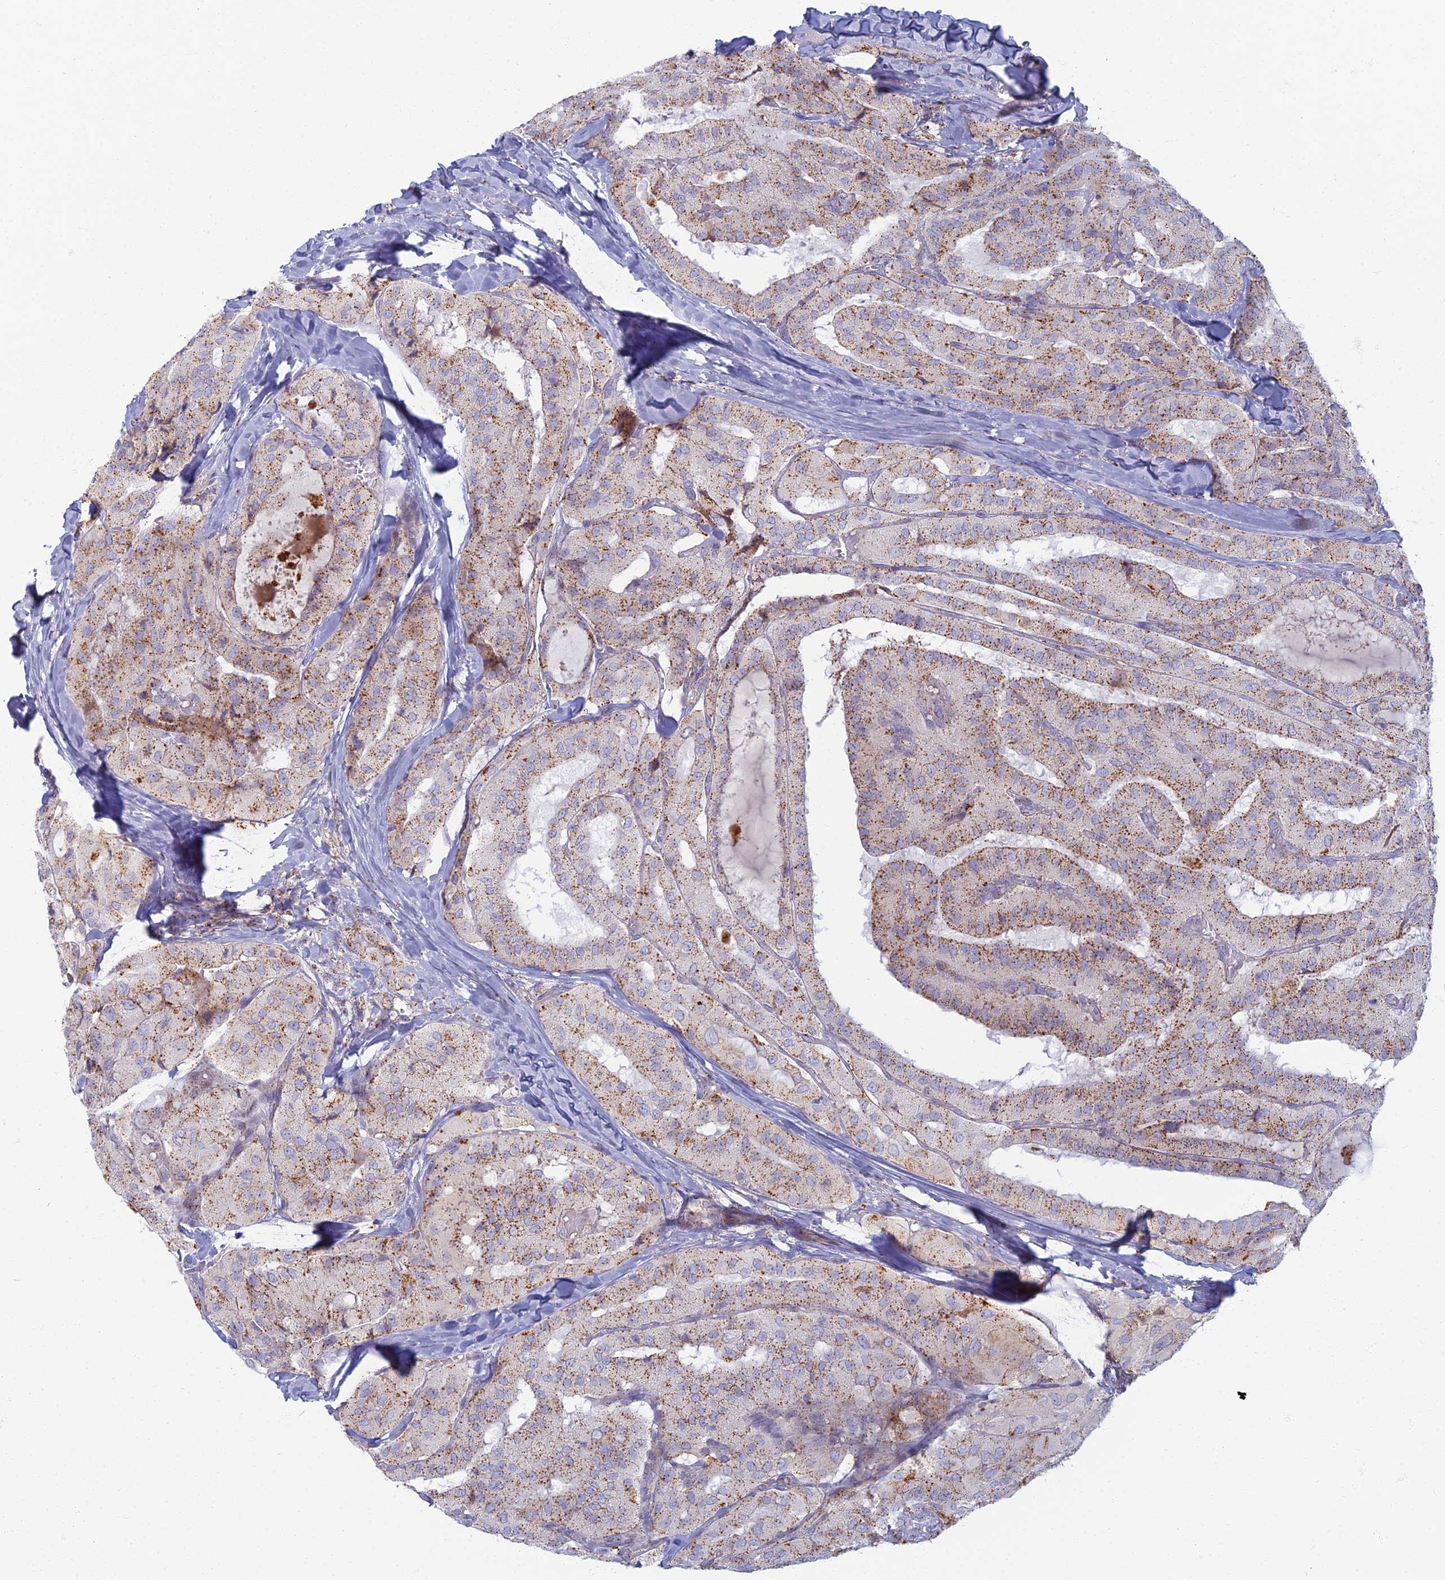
{"staining": {"intensity": "moderate", "quantity": ">75%", "location": "cytoplasmic/membranous"}, "tissue": "thyroid cancer", "cell_type": "Tumor cells", "image_type": "cancer", "snomed": [{"axis": "morphology", "description": "Normal tissue, NOS"}, {"axis": "morphology", "description": "Papillary adenocarcinoma, NOS"}, {"axis": "topography", "description": "Thyroid gland"}], "caption": "A micrograph showing moderate cytoplasmic/membranous positivity in about >75% of tumor cells in thyroid cancer (papillary adenocarcinoma), as visualized by brown immunohistochemical staining.", "gene": "CHMP4B", "patient": {"sex": "female", "age": 59}}